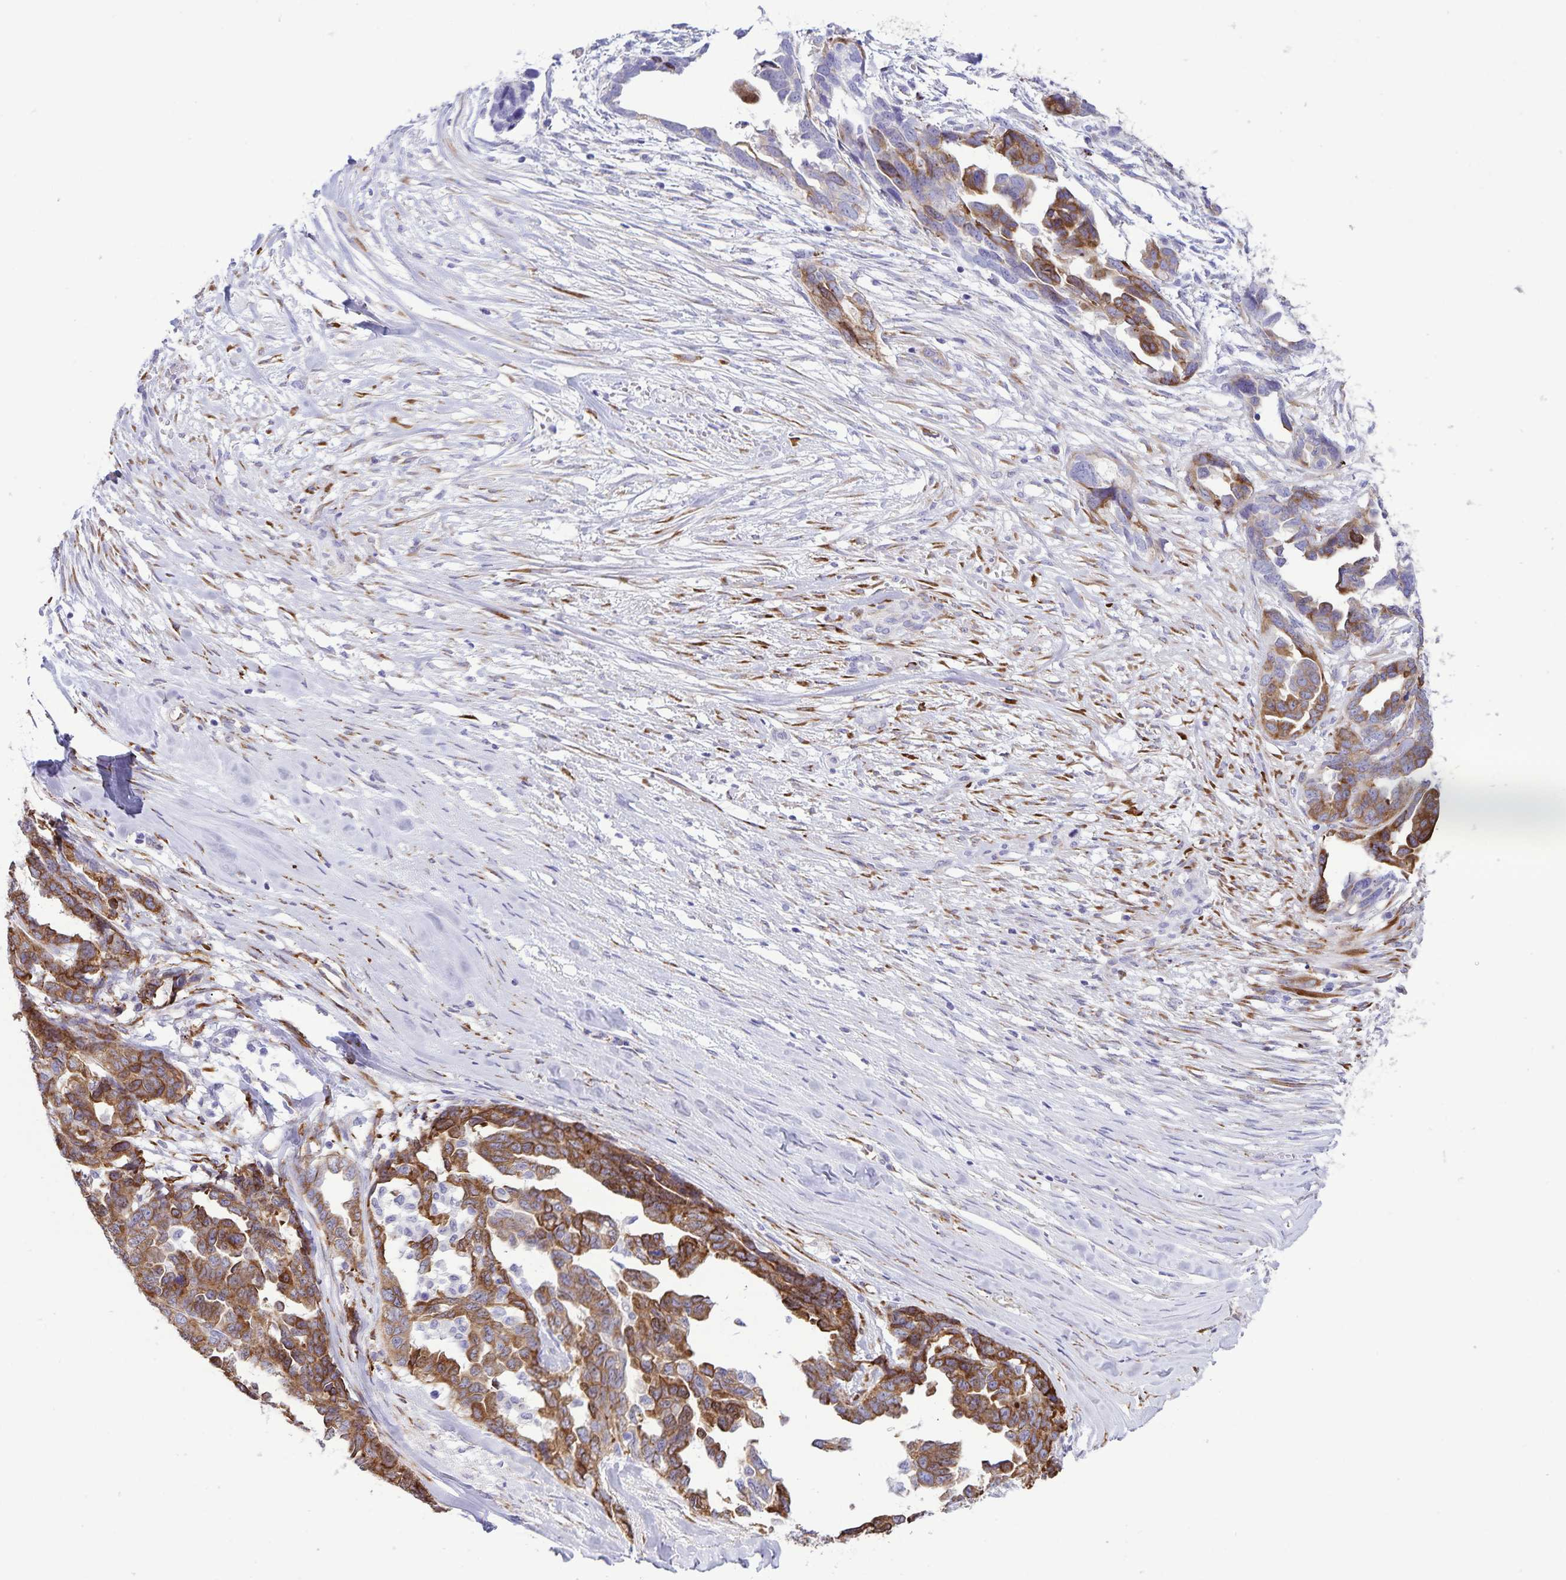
{"staining": {"intensity": "moderate", "quantity": ">75%", "location": "cytoplasmic/membranous"}, "tissue": "ovarian cancer", "cell_type": "Tumor cells", "image_type": "cancer", "snomed": [{"axis": "morphology", "description": "Cystadenocarcinoma, serous, NOS"}, {"axis": "topography", "description": "Ovary"}], "caption": "The micrograph exhibits staining of ovarian serous cystadenocarcinoma, revealing moderate cytoplasmic/membranous protein expression (brown color) within tumor cells.", "gene": "RCN1", "patient": {"sex": "female", "age": 69}}